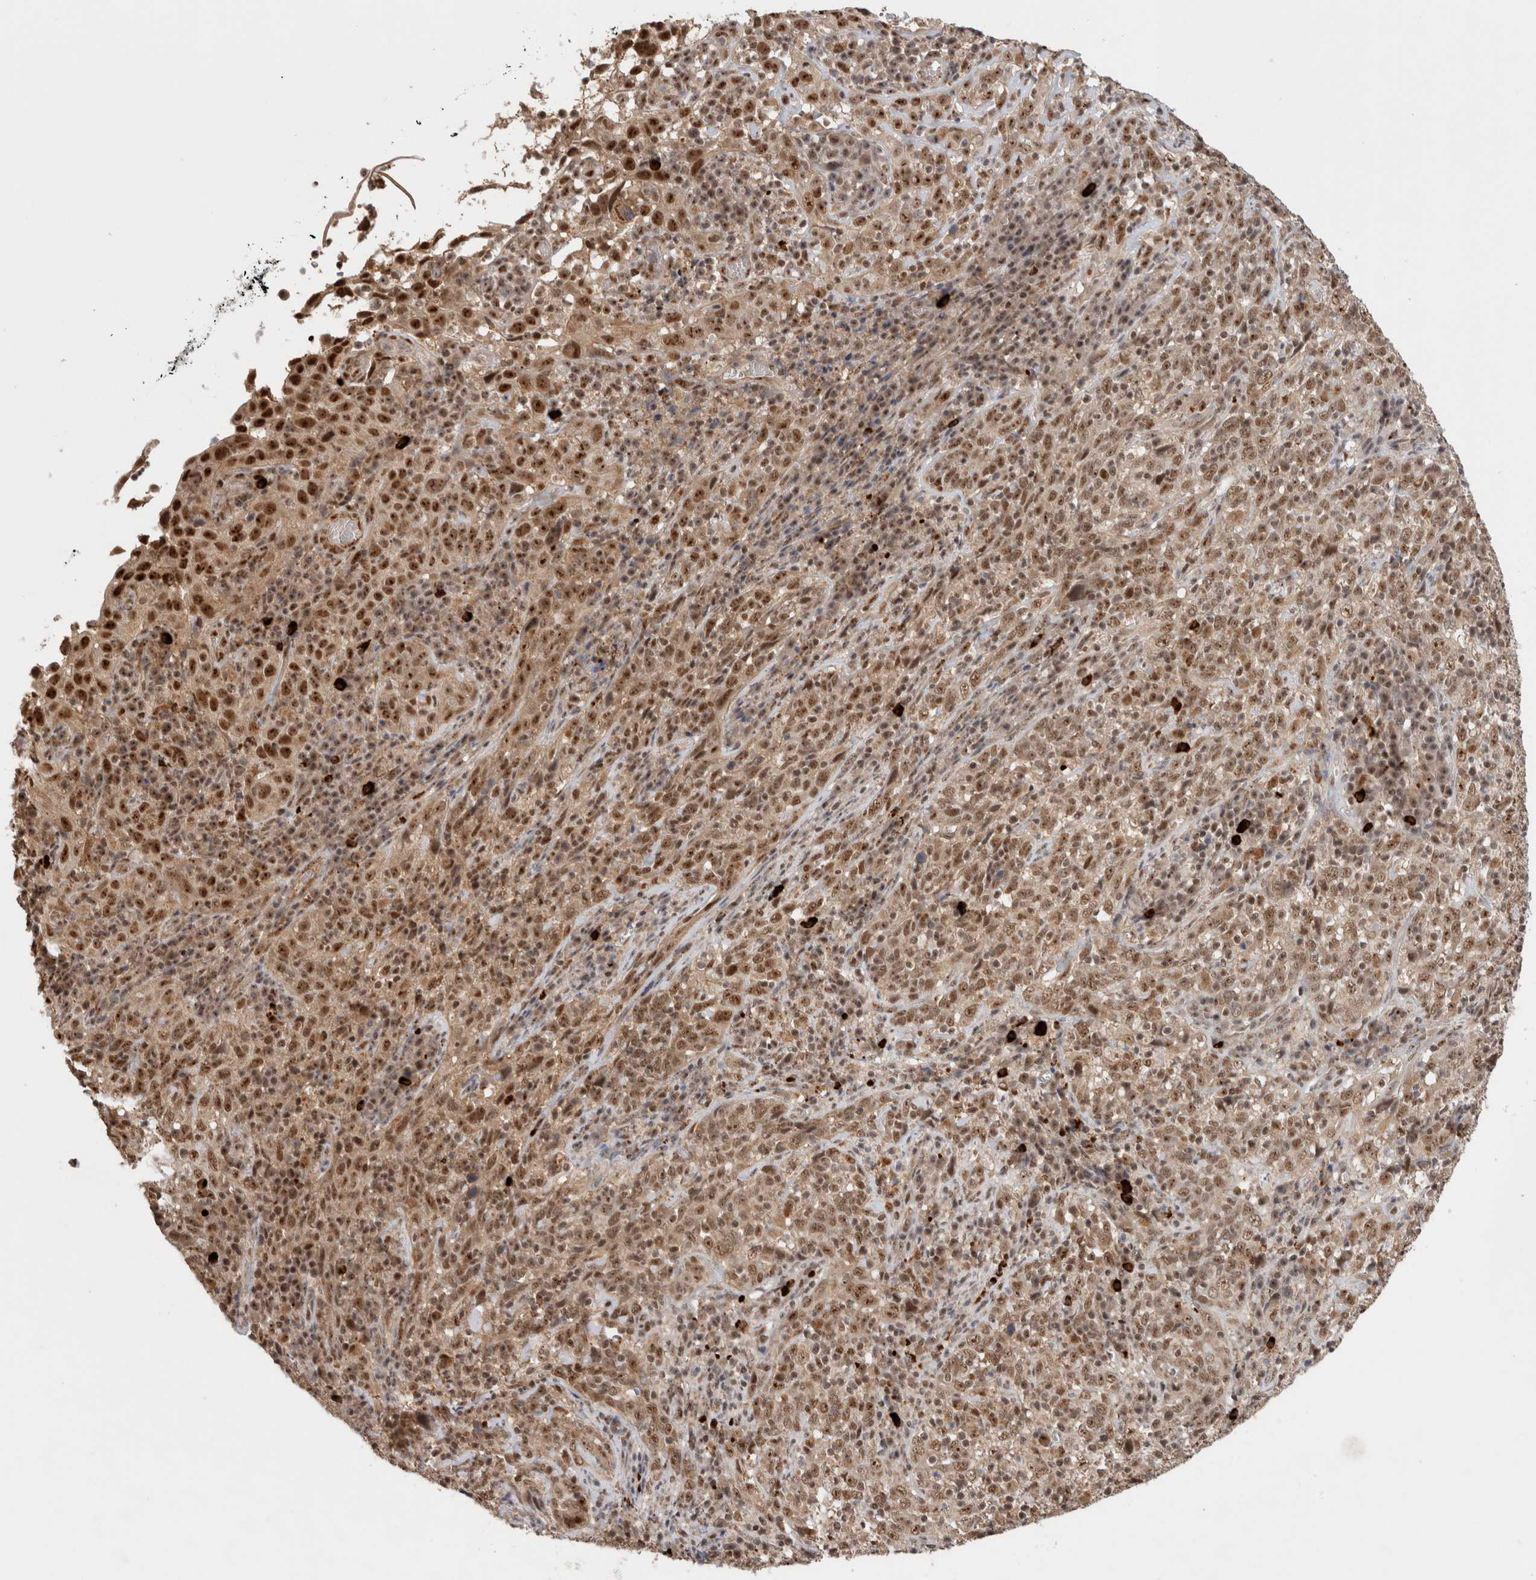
{"staining": {"intensity": "moderate", "quantity": ">75%", "location": "nuclear"}, "tissue": "cervical cancer", "cell_type": "Tumor cells", "image_type": "cancer", "snomed": [{"axis": "morphology", "description": "Squamous cell carcinoma, NOS"}, {"axis": "topography", "description": "Cervix"}], "caption": "Protein analysis of cervical cancer tissue reveals moderate nuclear staining in approximately >75% of tumor cells.", "gene": "MPHOSPH6", "patient": {"sex": "female", "age": 46}}